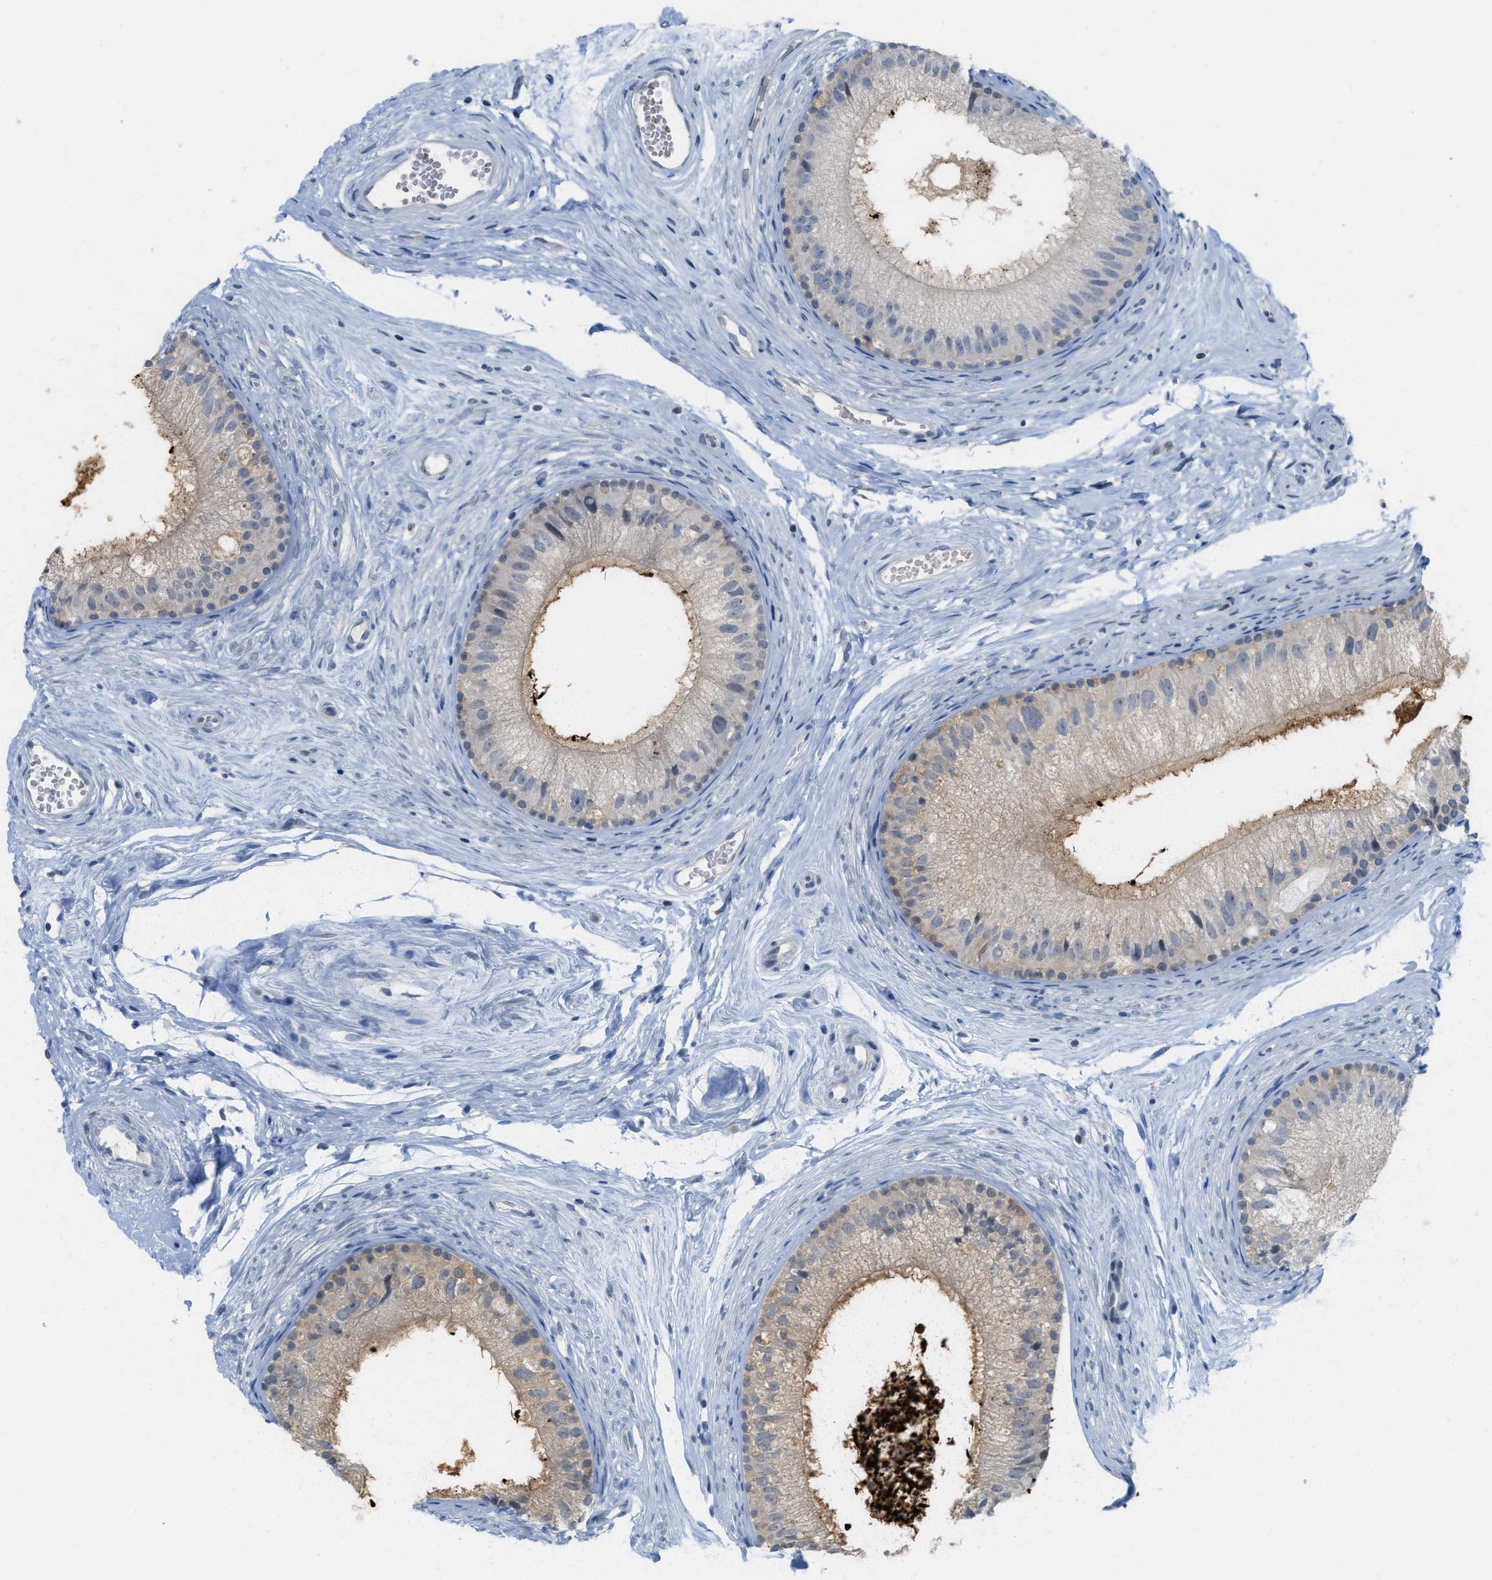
{"staining": {"intensity": "weak", "quantity": "<25%", "location": "cytoplasmic/membranous,nuclear"}, "tissue": "epididymis", "cell_type": "Glandular cells", "image_type": "normal", "snomed": [{"axis": "morphology", "description": "Normal tissue, NOS"}, {"axis": "topography", "description": "Epididymis"}], "caption": "This is an IHC histopathology image of normal epididymis. There is no expression in glandular cells.", "gene": "TXNDC2", "patient": {"sex": "male", "age": 56}}